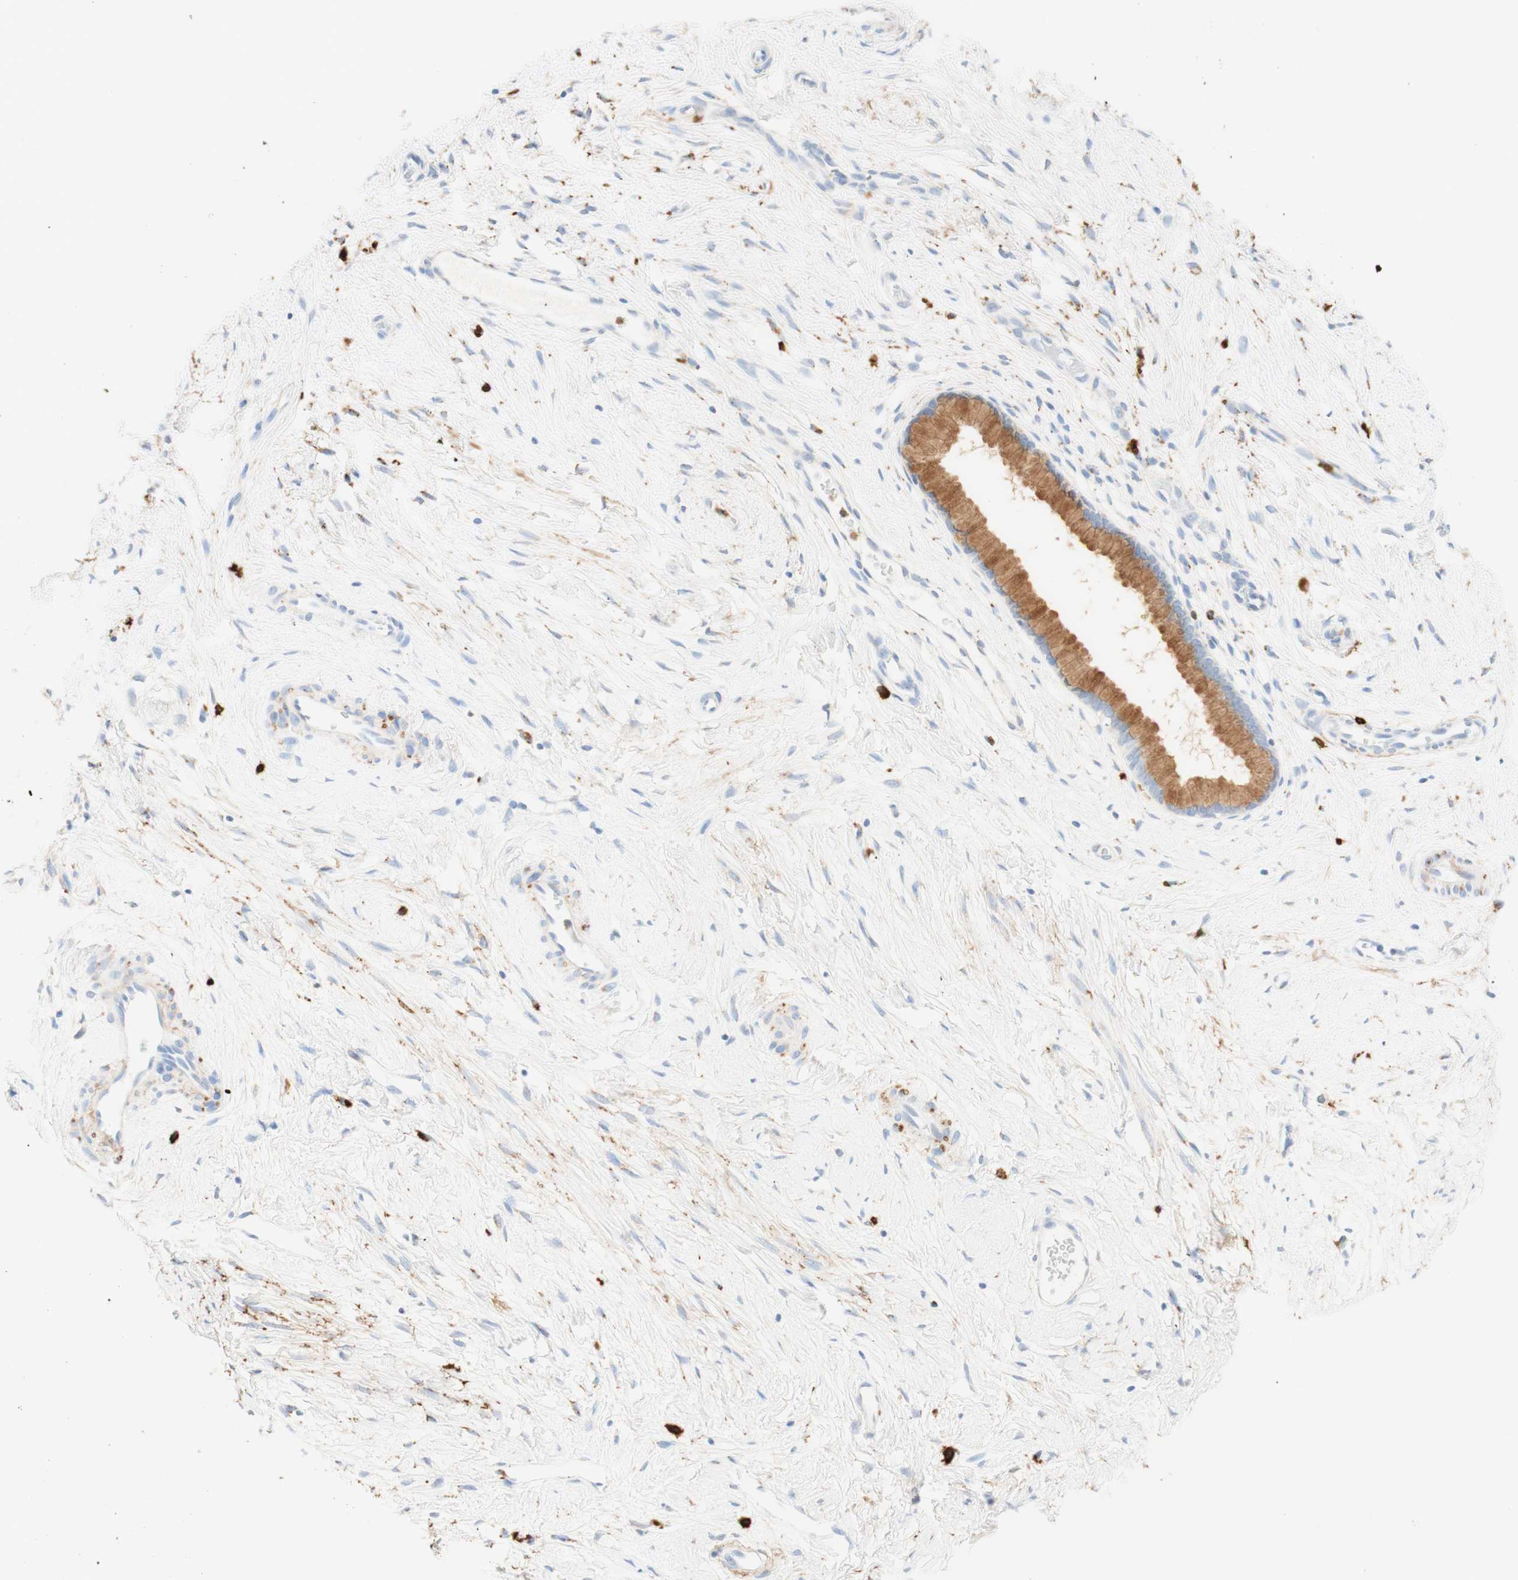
{"staining": {"intensity": "moderate", "quantity": ">75%", "location": "cytoplasmic/membranous"}, "tissue": "cervix", "cell_type": "Glandular cells", "image_type": "normal", "snomed": [{"axis": "morphology", "description": "Normal tissue, NOS"}, {"axis": "topography", "description": "Cervix"}], "caption": "Immunohistochemistry (IHC) image of benign human cervix stained for a protein (brown), which displays medium levels of moderate cytoplasmic/membranous staining in approximately >75% of glandular cells.", "gene": "CD63", "patient": {"sex": "female", "age": 65}}